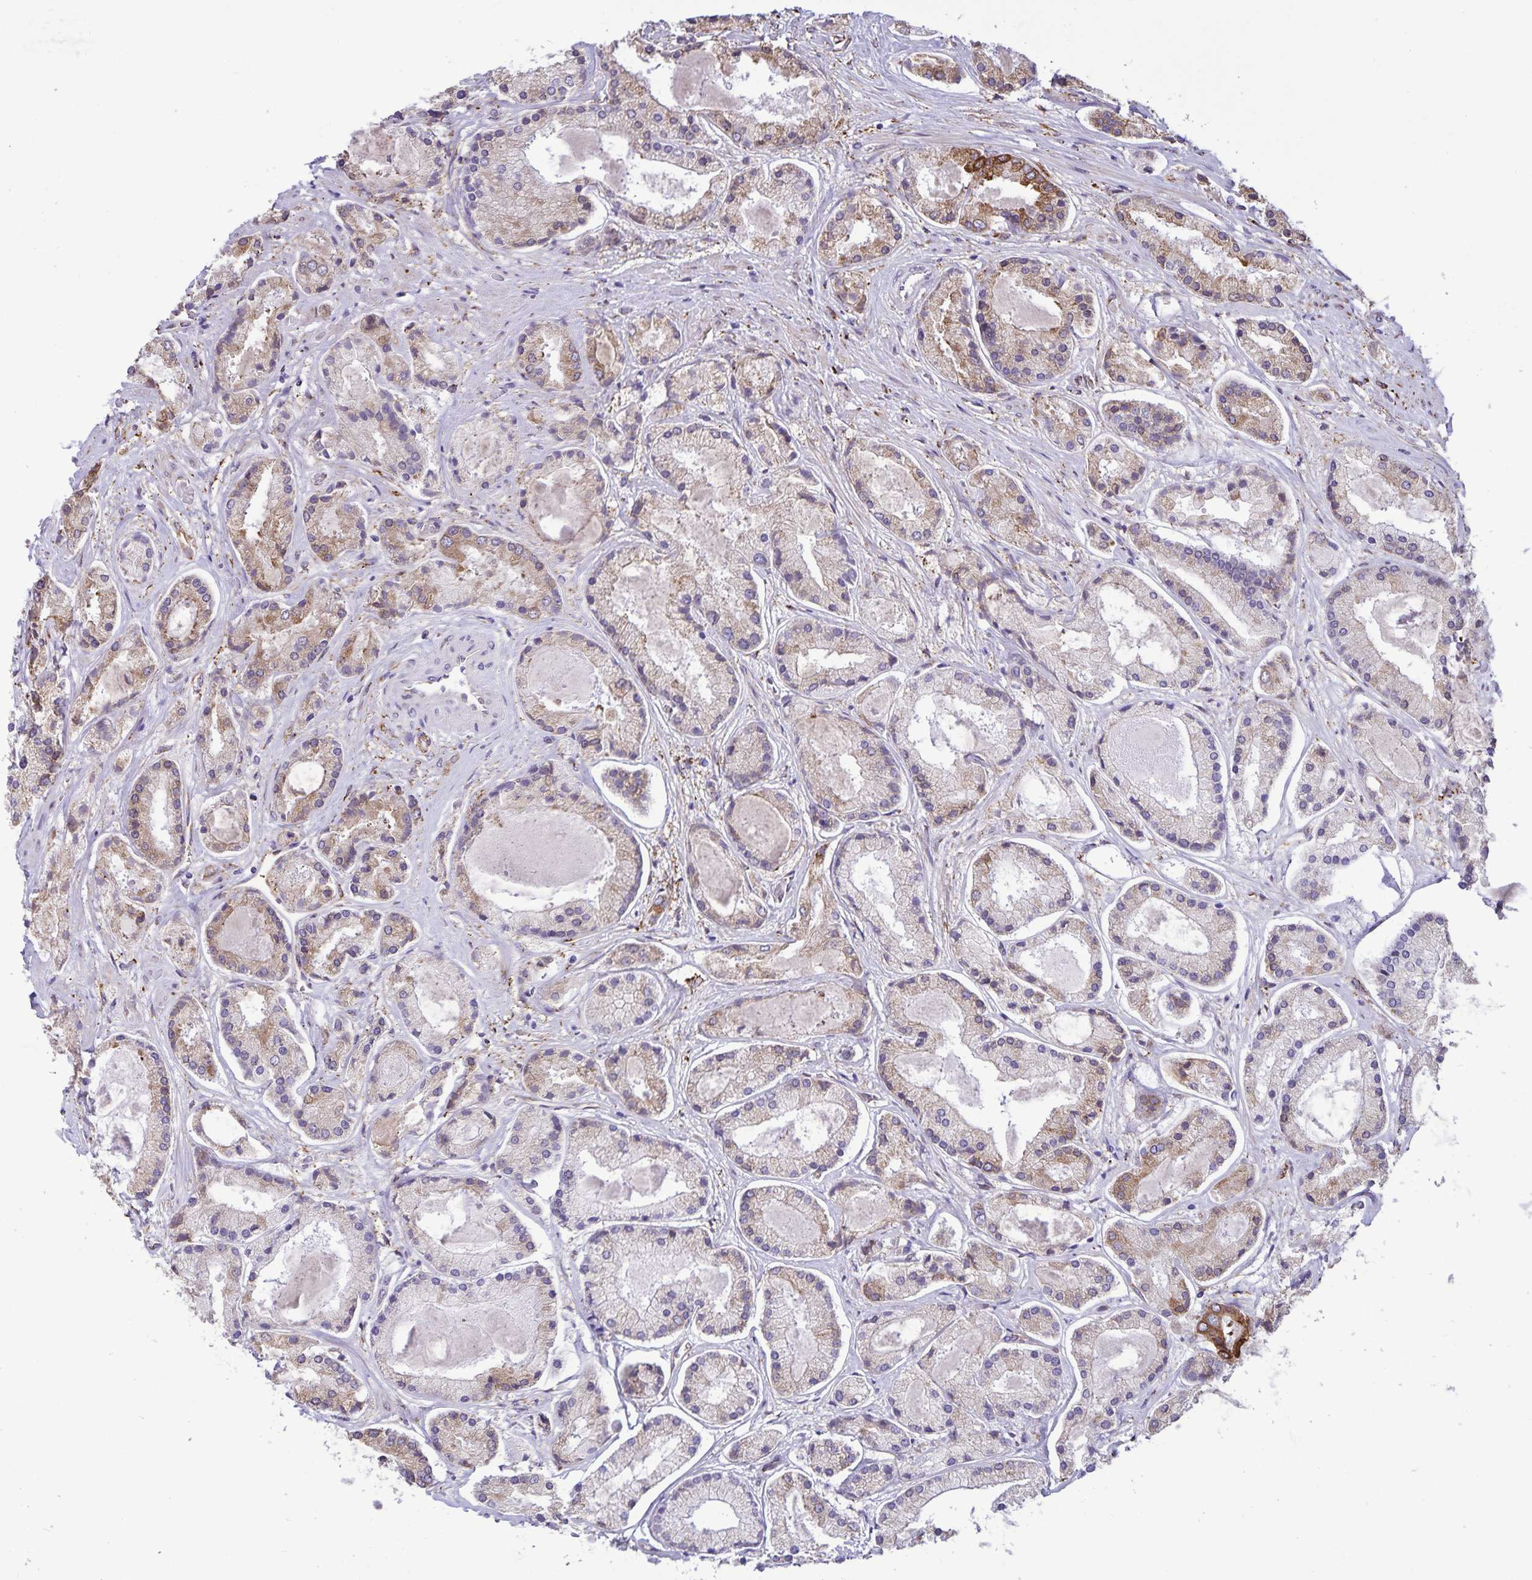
{"staining": {"intensity": "moderate", "quantity": ">75%", "location": "cytoplasmic/membranous"}, "tissue": "prostate cancer", "cell_type": "Tumor cells", "image_type": "cancer", "snomed": [{"axis": "morphology", "description": "Adenocarcinoma, High grade"}, {"axis": "topography", "description": "Prostate"}], "caption": "High-grade adenocarcinoma (prostate) was stained to show a protein in brown. There is medium levels of moderate cytoplasmic/membranous positivity in approximately >75% of tumor cells.", "gene": "RCN1", "patient": {"sex": "male", "age": 67}}